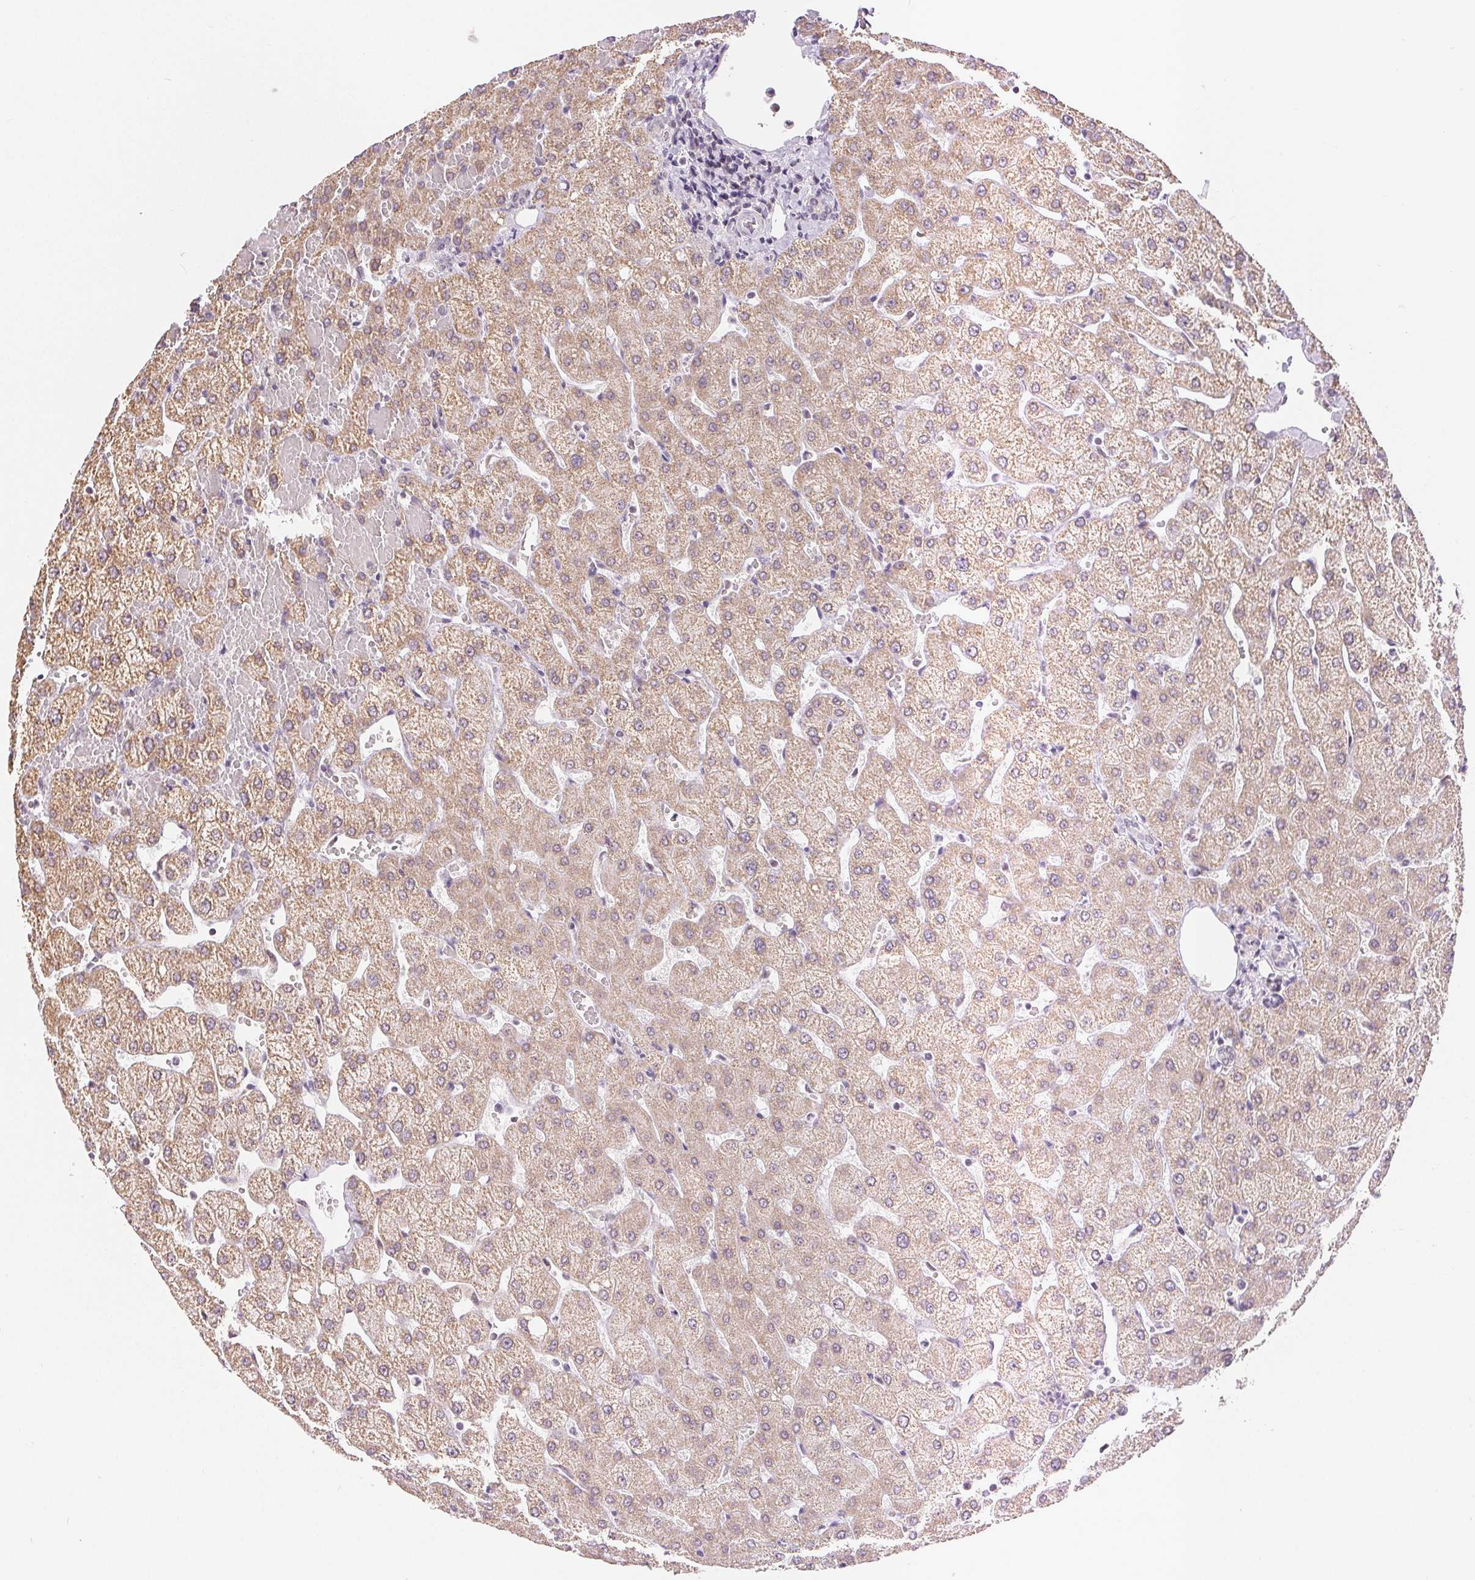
{"staining": {"intensity": "negative", "quantity": "none", "location": "none"}, "tissue": "liver", "cell_type": "Cholangiocytes", "image_type": "normal", "snomed": [{"axis": "morphology", "description": "Normal tissue, NOS"}, {"axis": "topography", "description": "Liver"}], "caption": "Liver was stained to show a protein in brown. There is no significant expression in cholangiocytes. (Stains: DAB (3,3'-diaminobenzidine) IHC with hematoxylin counter stain, Microscopy: brightfield microscopy at high magnification).", "gene": "POU2F2", "patient": {"sex": "female", "age": 54}}